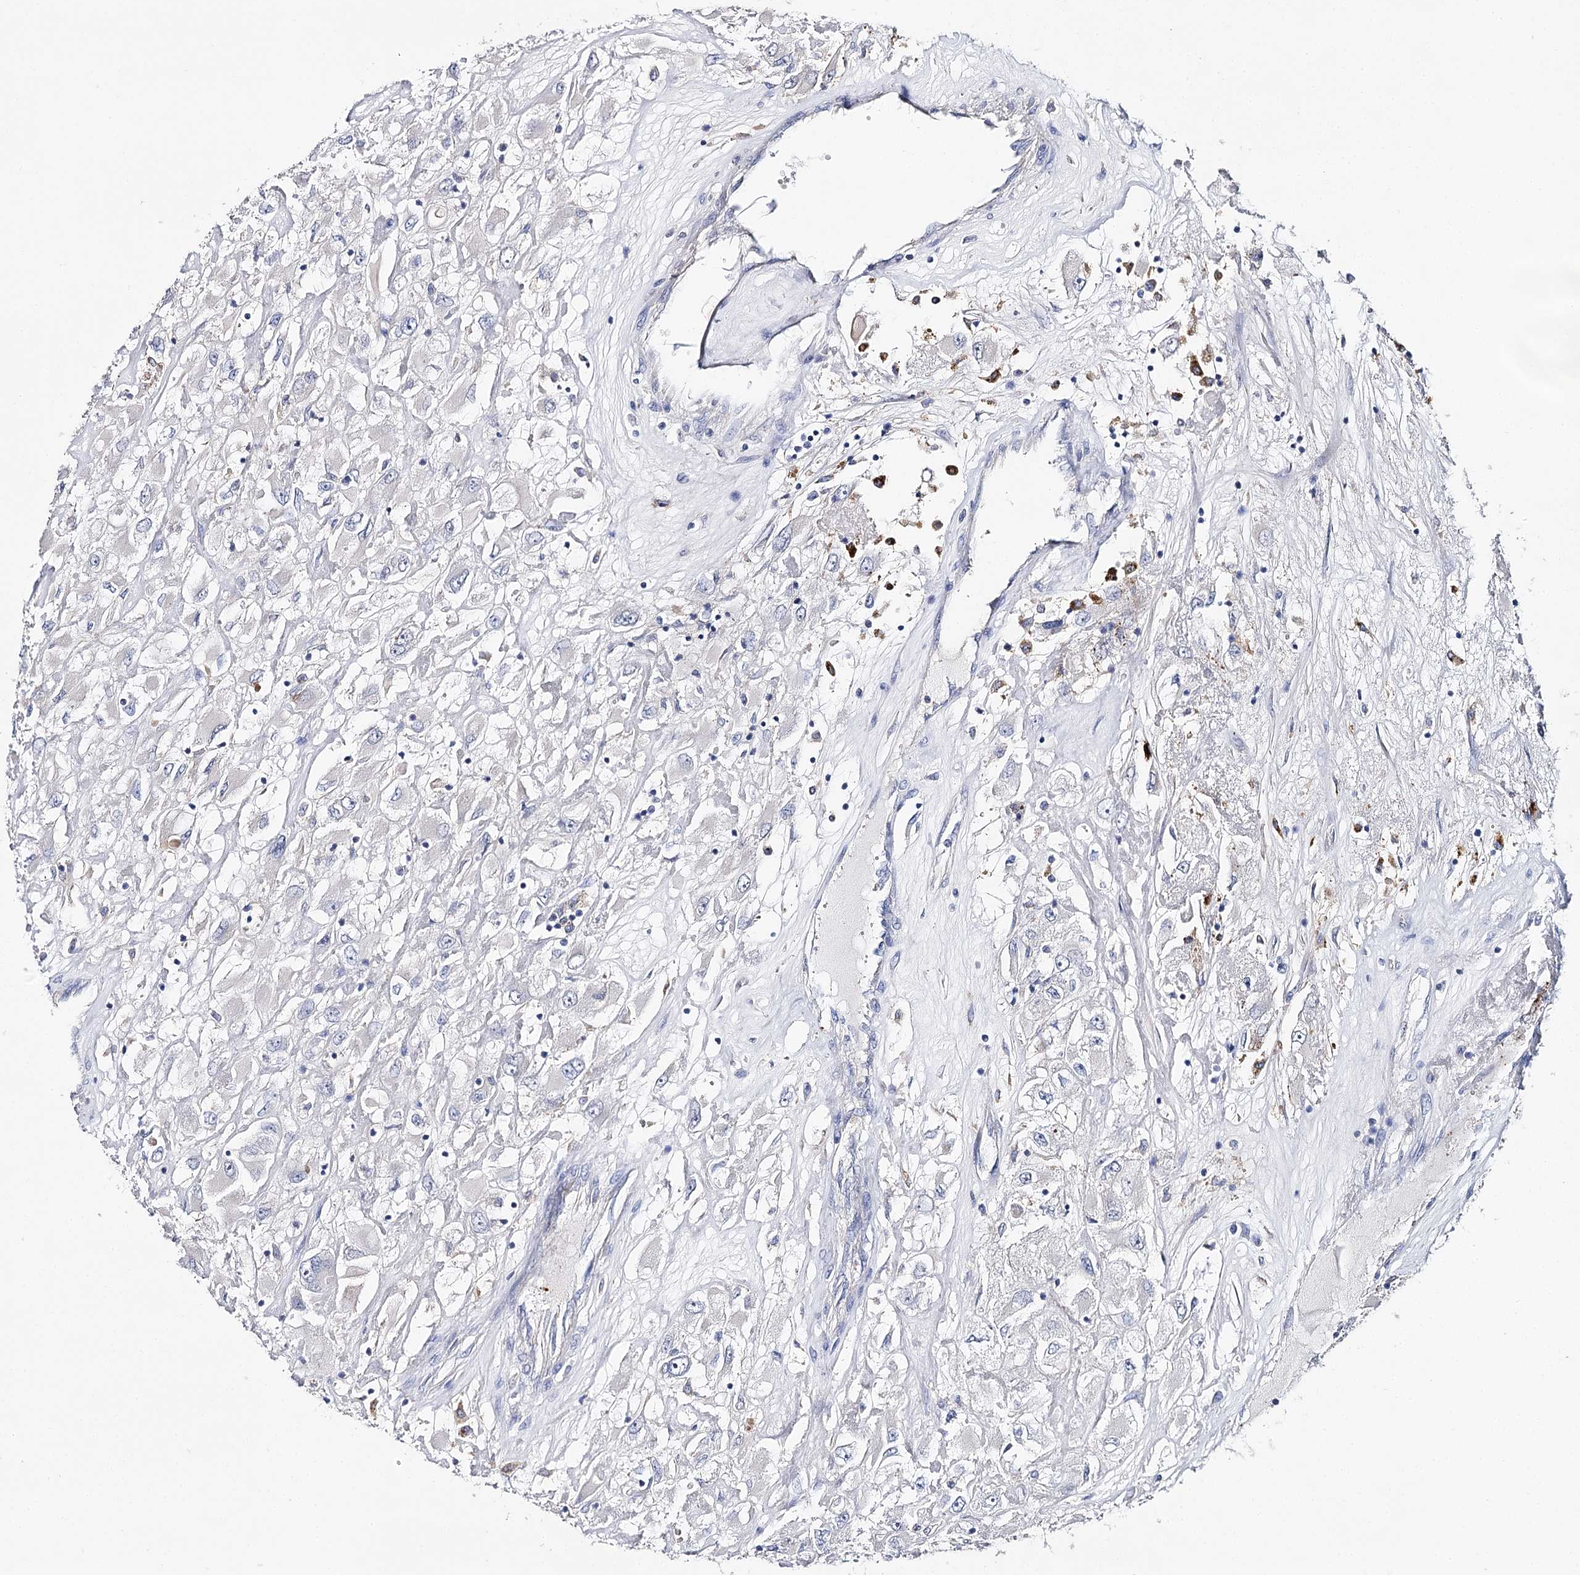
{"staining": {"intensity": "negative", "quantity": "none", "location": "none"}, "tissue": "renal cancer", "cell_type": "Tumor cells", "image_type": "cancer", "snomed": [{"axis": "morphology", "description": "Adenocarcinoma, NOS"}, {"axis": "topography", "description": "Kidney"}], "caption": "Renal cancer (adenocarcinoma) was stained to show a protein in brown. There is no significant expression in tumor cells. The staining is performed using DAB brown chromogen with nuclei counter-stained in using hematoxylin.", "gene": "EPYC", "patient": {"sex": "female", "age": 52}}